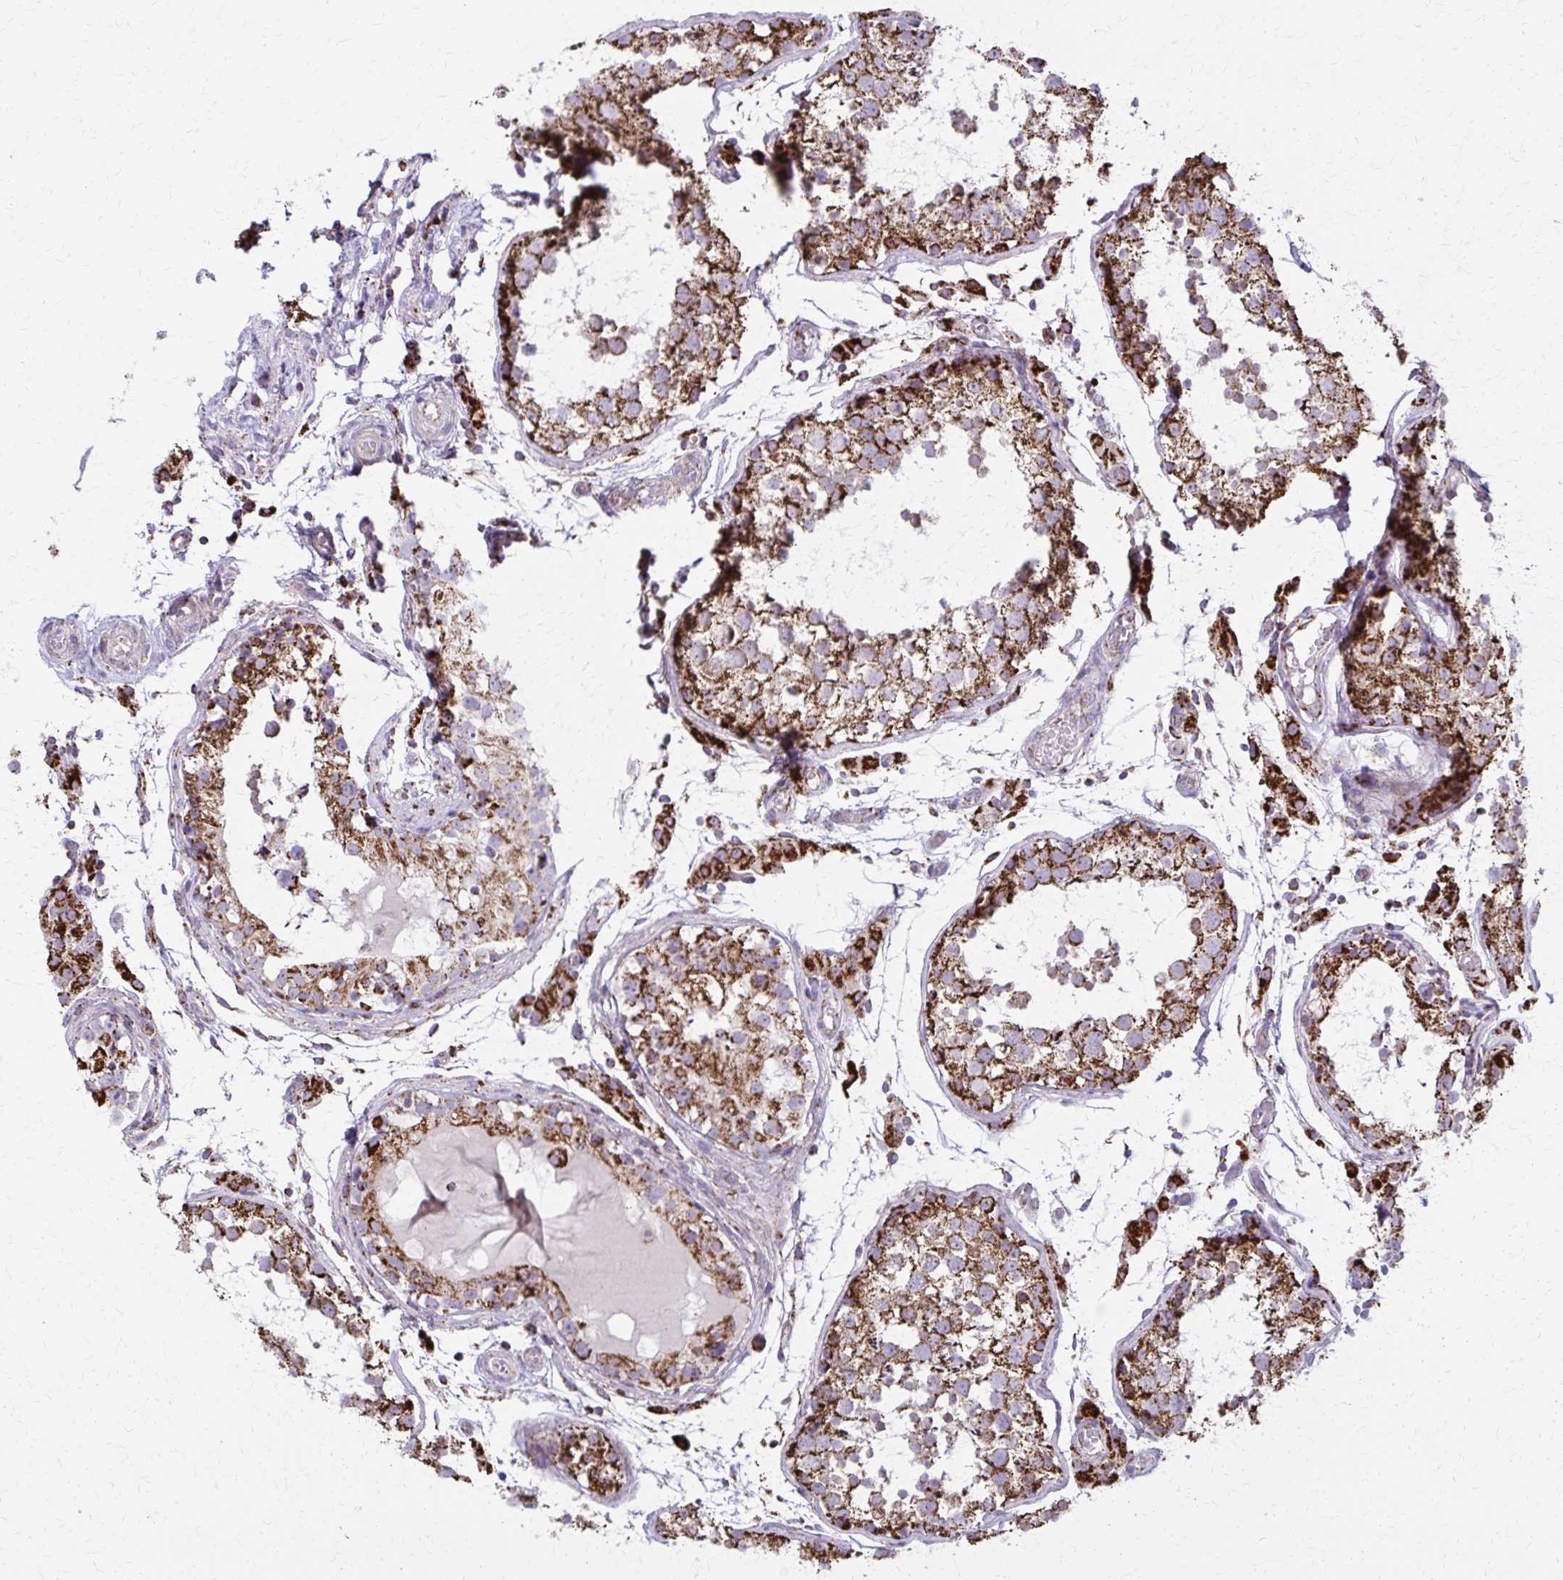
{"staining": {"intensity": "strong", "quantity": ">75%", "location": "cytoplasmic/membranous"}, "tissue": "testis", "cell_type": "Cells in seminiferous ducts", "image_type": "normal", "snomed": [{"axis": "morphology", "description": "Normal tissue, NOS"}, {"axis": "morphology", "description": "Seminoma, NOS"}, {"axis": "topography", "description": "Testis"}], "caption": "This is a micrograph of IHC staining of normal testis, which shows strong expression in the cytoplasmic/membranous of cells in seminiferous ducts.", "gene": "TVP23A", "patient": {"sex": "male", "age": 29}}